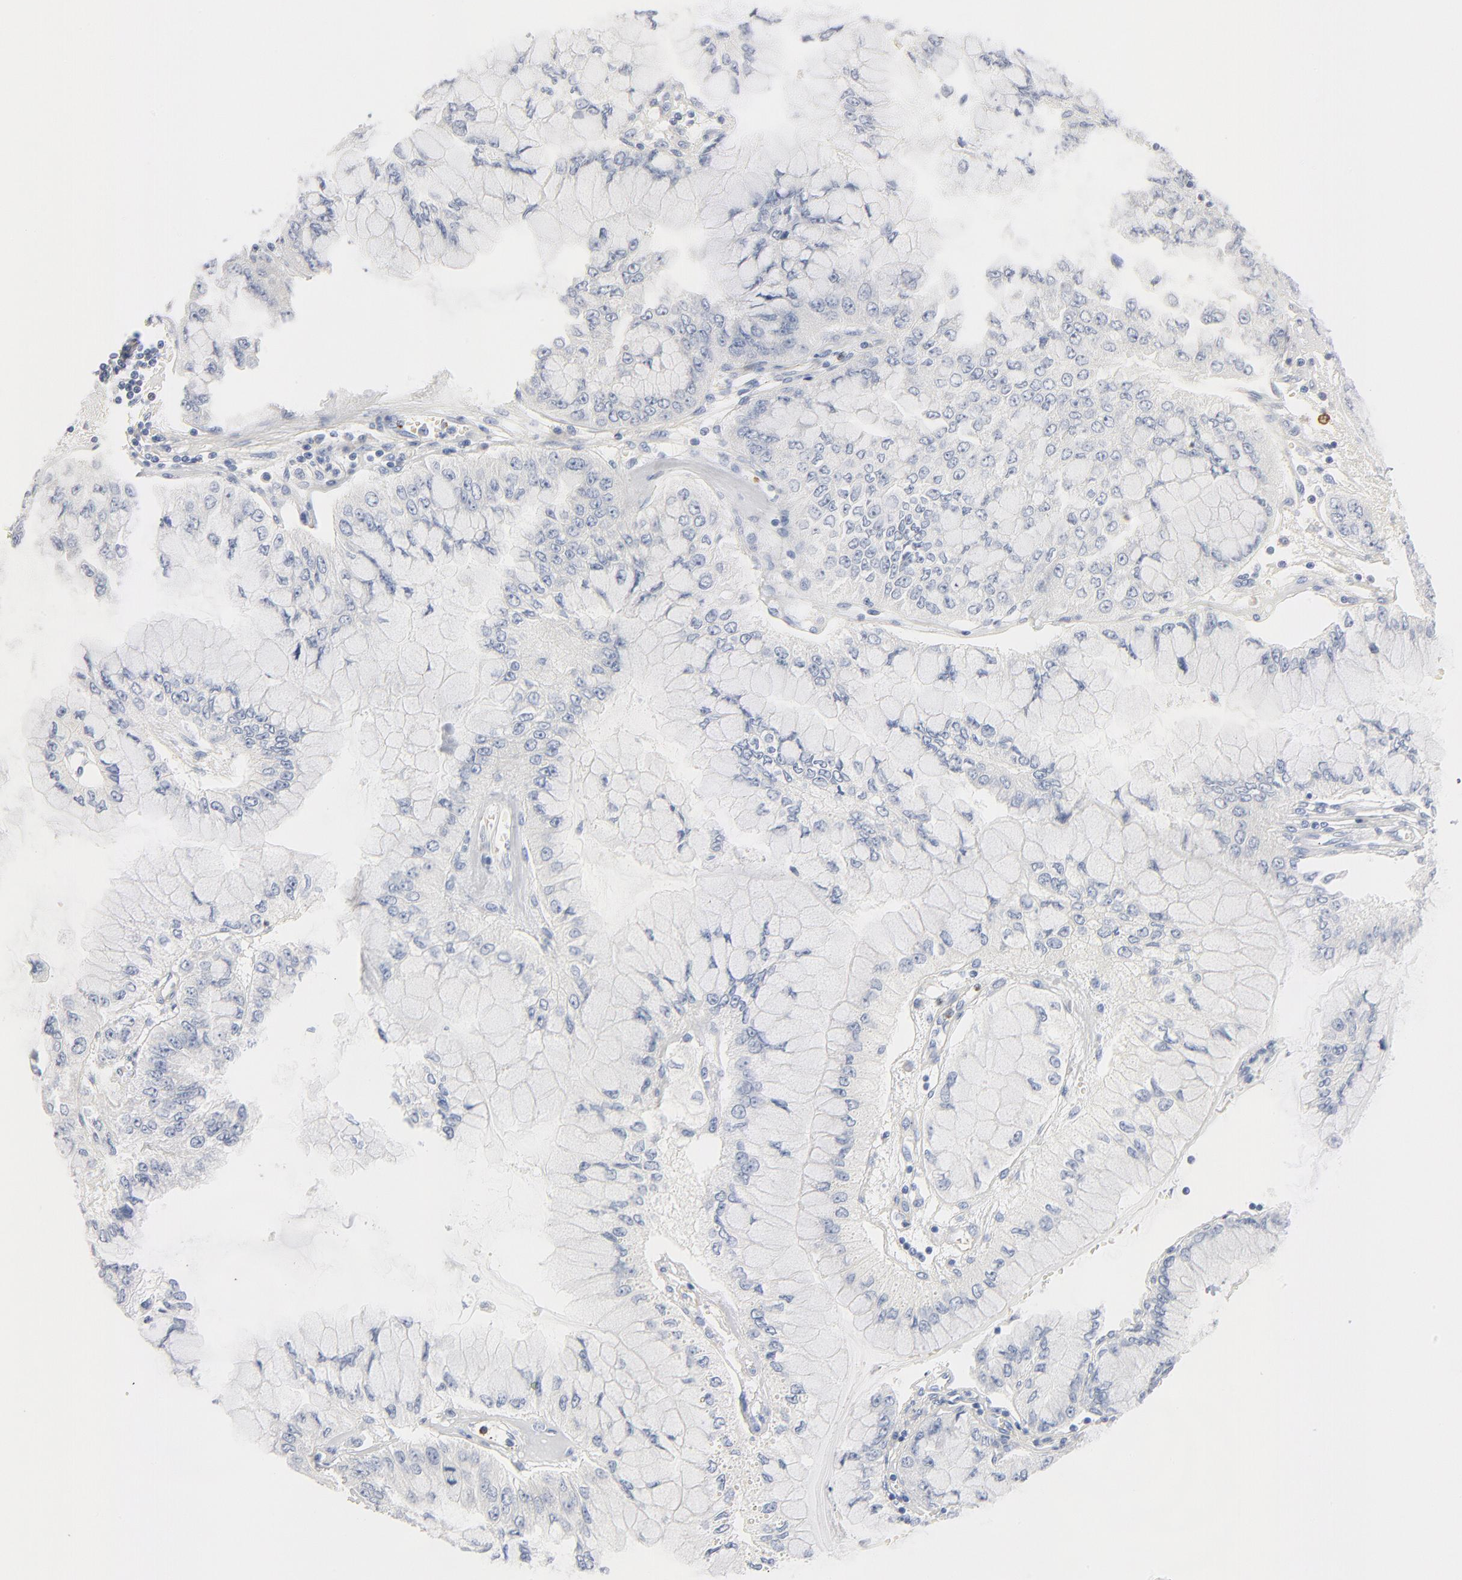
{"staining": {"intensity": "negative", "quantity": "none", "location": "none"}, "tissue": "liver cancer", "cell_type": "Tumor cells", "image_type": "cancer", "snomed": [{"axis": "morphology", "description": "Cholangiocarcinoma"}, {"axis": "topography", "description": "Liver"}], "caption": "High power microscopy photomicrograph of an immunohistochemistry histopathology image of liver cancer (cholangiocarcinoma), revealing no significant staining in tumor cells.", "gene": "GZMB", "patient": {"sex": "female", "age": 79}}